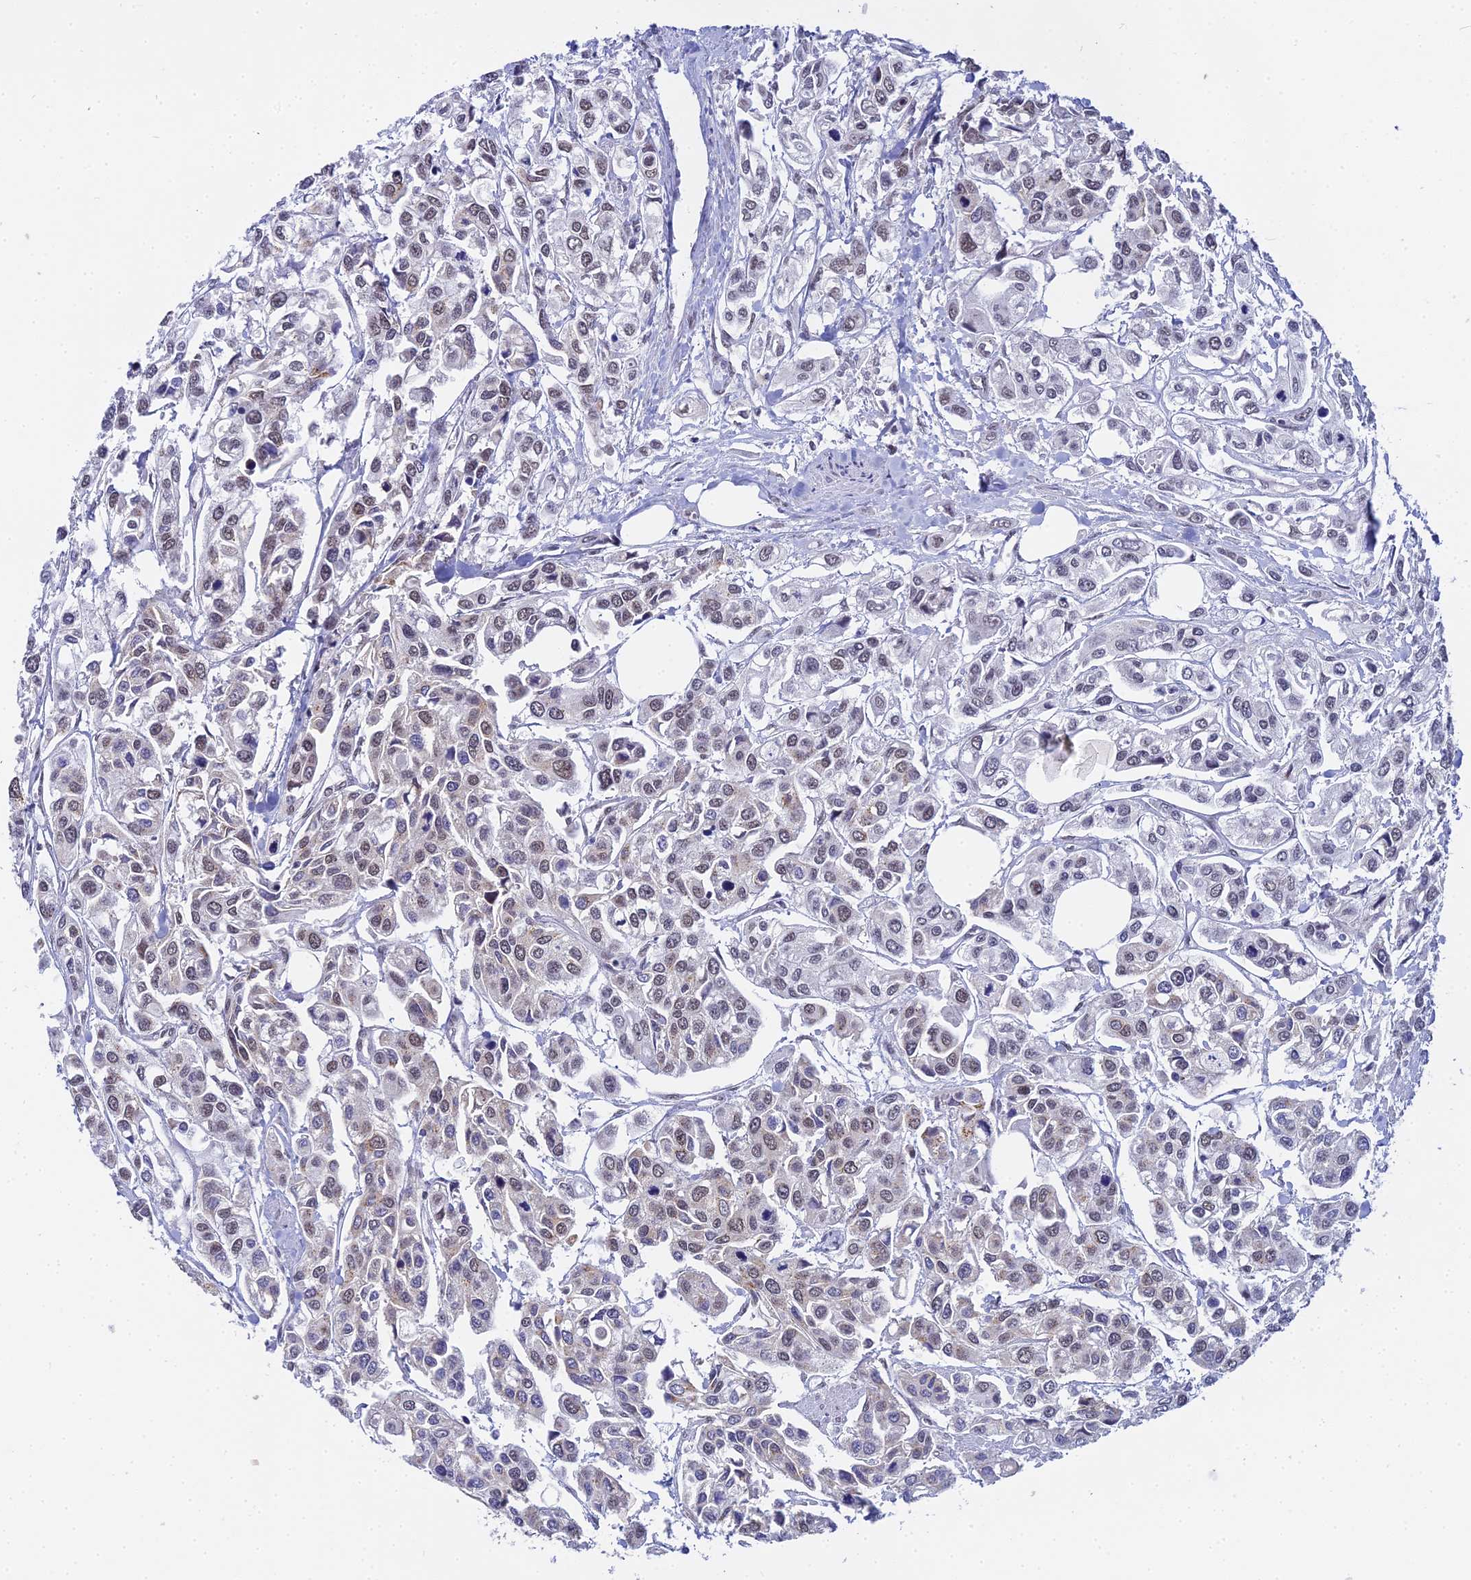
{"staining": {"intensity": "weak", "quantity": "25%-75%", "location": "nuclear"}, "tissue": "urothelial cancer", "cell_type": "Tumor cells", "image_type": "cancer", "snomed": [{"axis": "morphology", "description": "Urothelial carcinoma, High grade"}, {"axis": "topography", "description": "Urinary bladder"}], "caption": "Immunohistochemistry of human urothelial carcinoma (high-grade) shows low levels of weak nuclear staining in about 25%-75% of tumor cells.", "gene": "EXOSC3", "patient": {"sex": "male", "age": 67}}